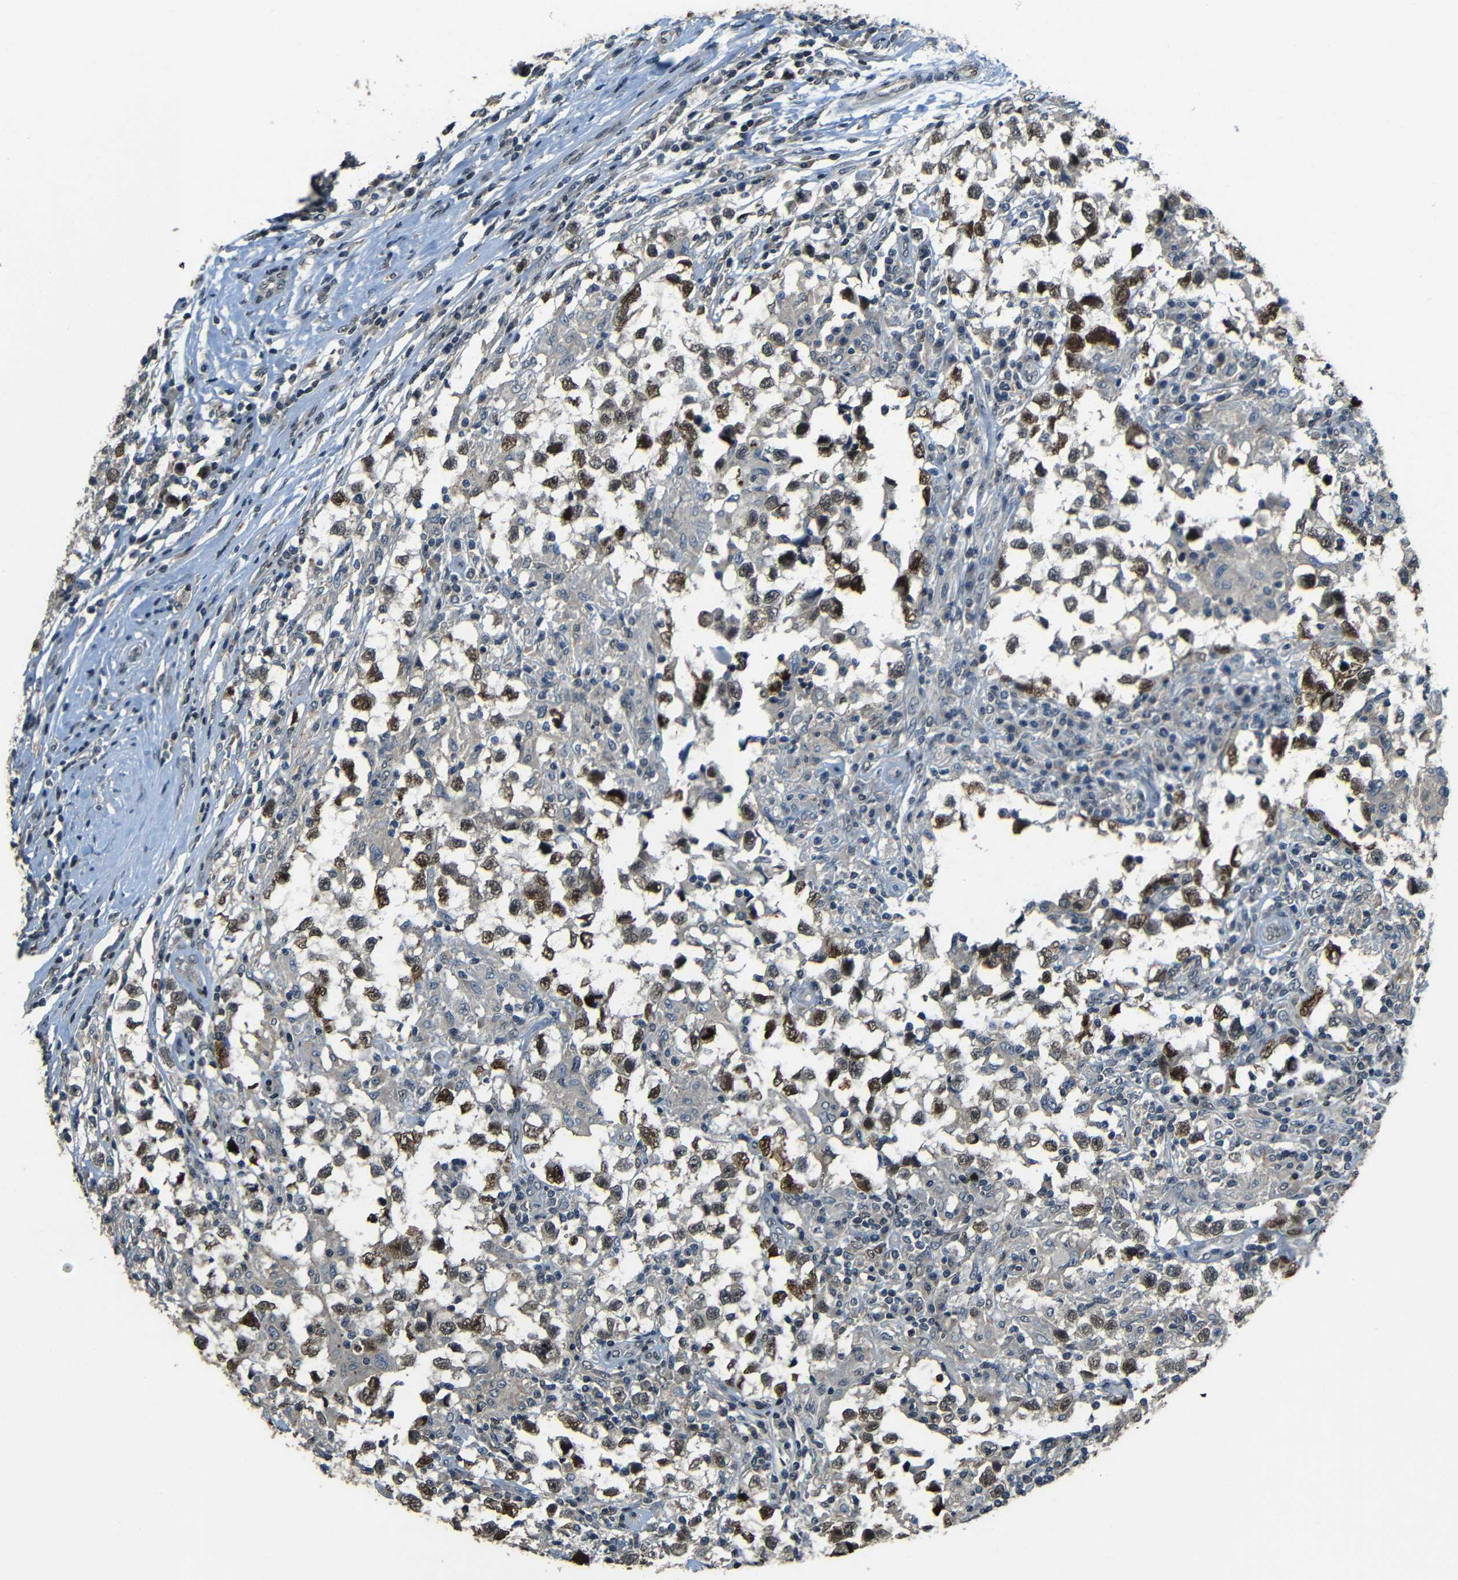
{"staining": {"intensity": "strong", "quantity": ">75%", "location": "cytoplasmic/membranous,nuclear"}, "tissue": "testis cancer", "cell_type": "Tumor cells", "image_type": "cancer", "snomed": [{"axis": "morphology", "description": "Carcinoma, Embryonal, NOS"}, {"axis": "topography", "description": "Testis"}], "caption": "IHC (DAB (3,3'-diaminobenzidine)) staining of testis cancer demonstrates strong cytoplasmic/membranous and nuclear protein positivity in about >75% of tumor cells.", "gene": "PSIP1", "patient": {"sex": "male", "age": 21}}